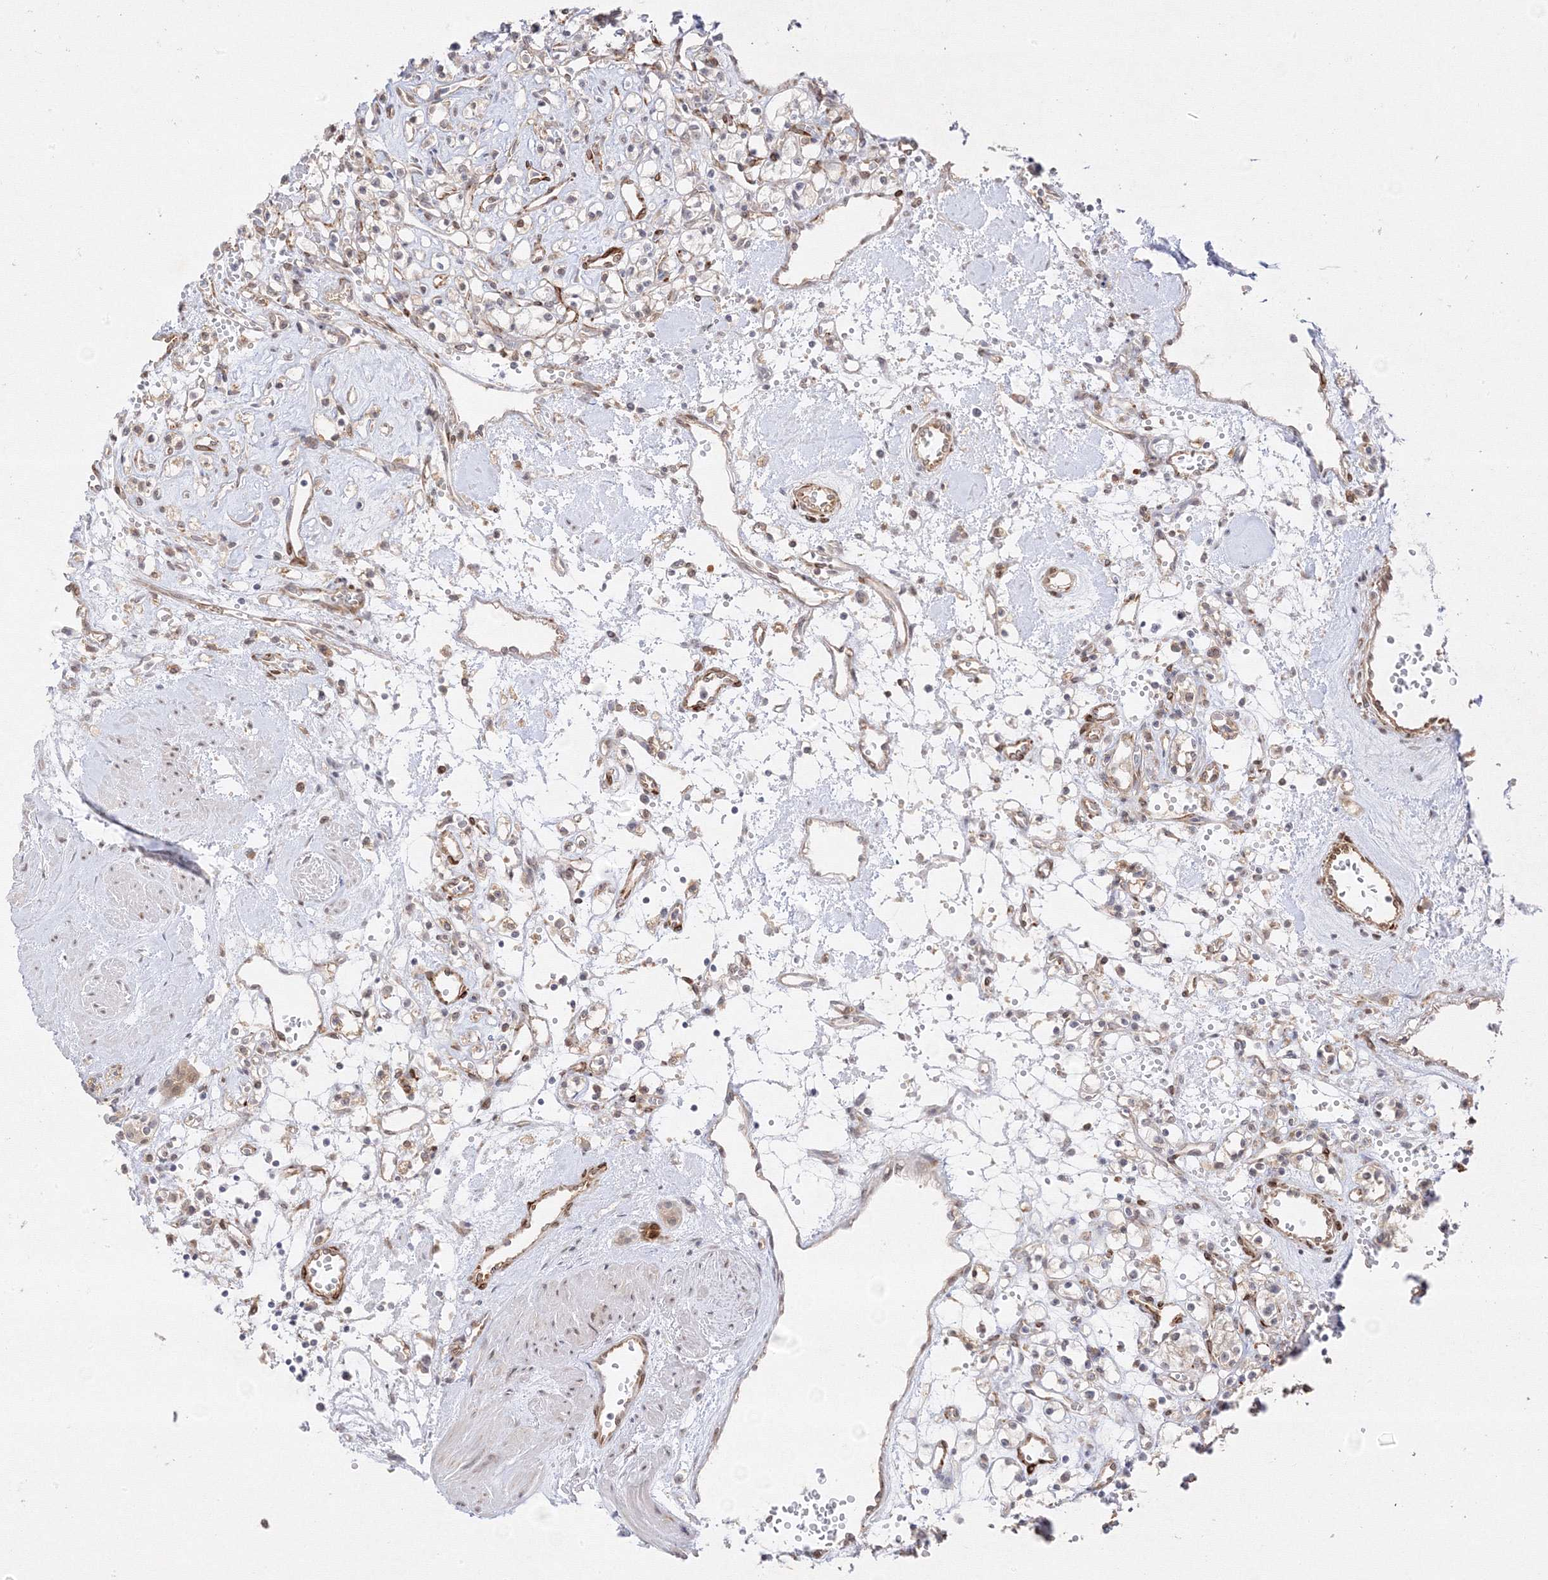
{"staining": {"intensity": "negative", "quantity": "none", "location": "none"}, "tissue": "renal cancer", "cell_type": "Tumor cells", "image_type": "cancer", "snomed": [{"axis": "morphology", "description": "Adenocarcinoma, NOS"}, {"axis": "topography", "description": "Kidney"}], "caption": "The IHC image has no significant positivity in tumor cells of adenocarcinoma (renal) tissue.", "gene": "C2CD2", "patient": {"sex": "female", "age": 59}}